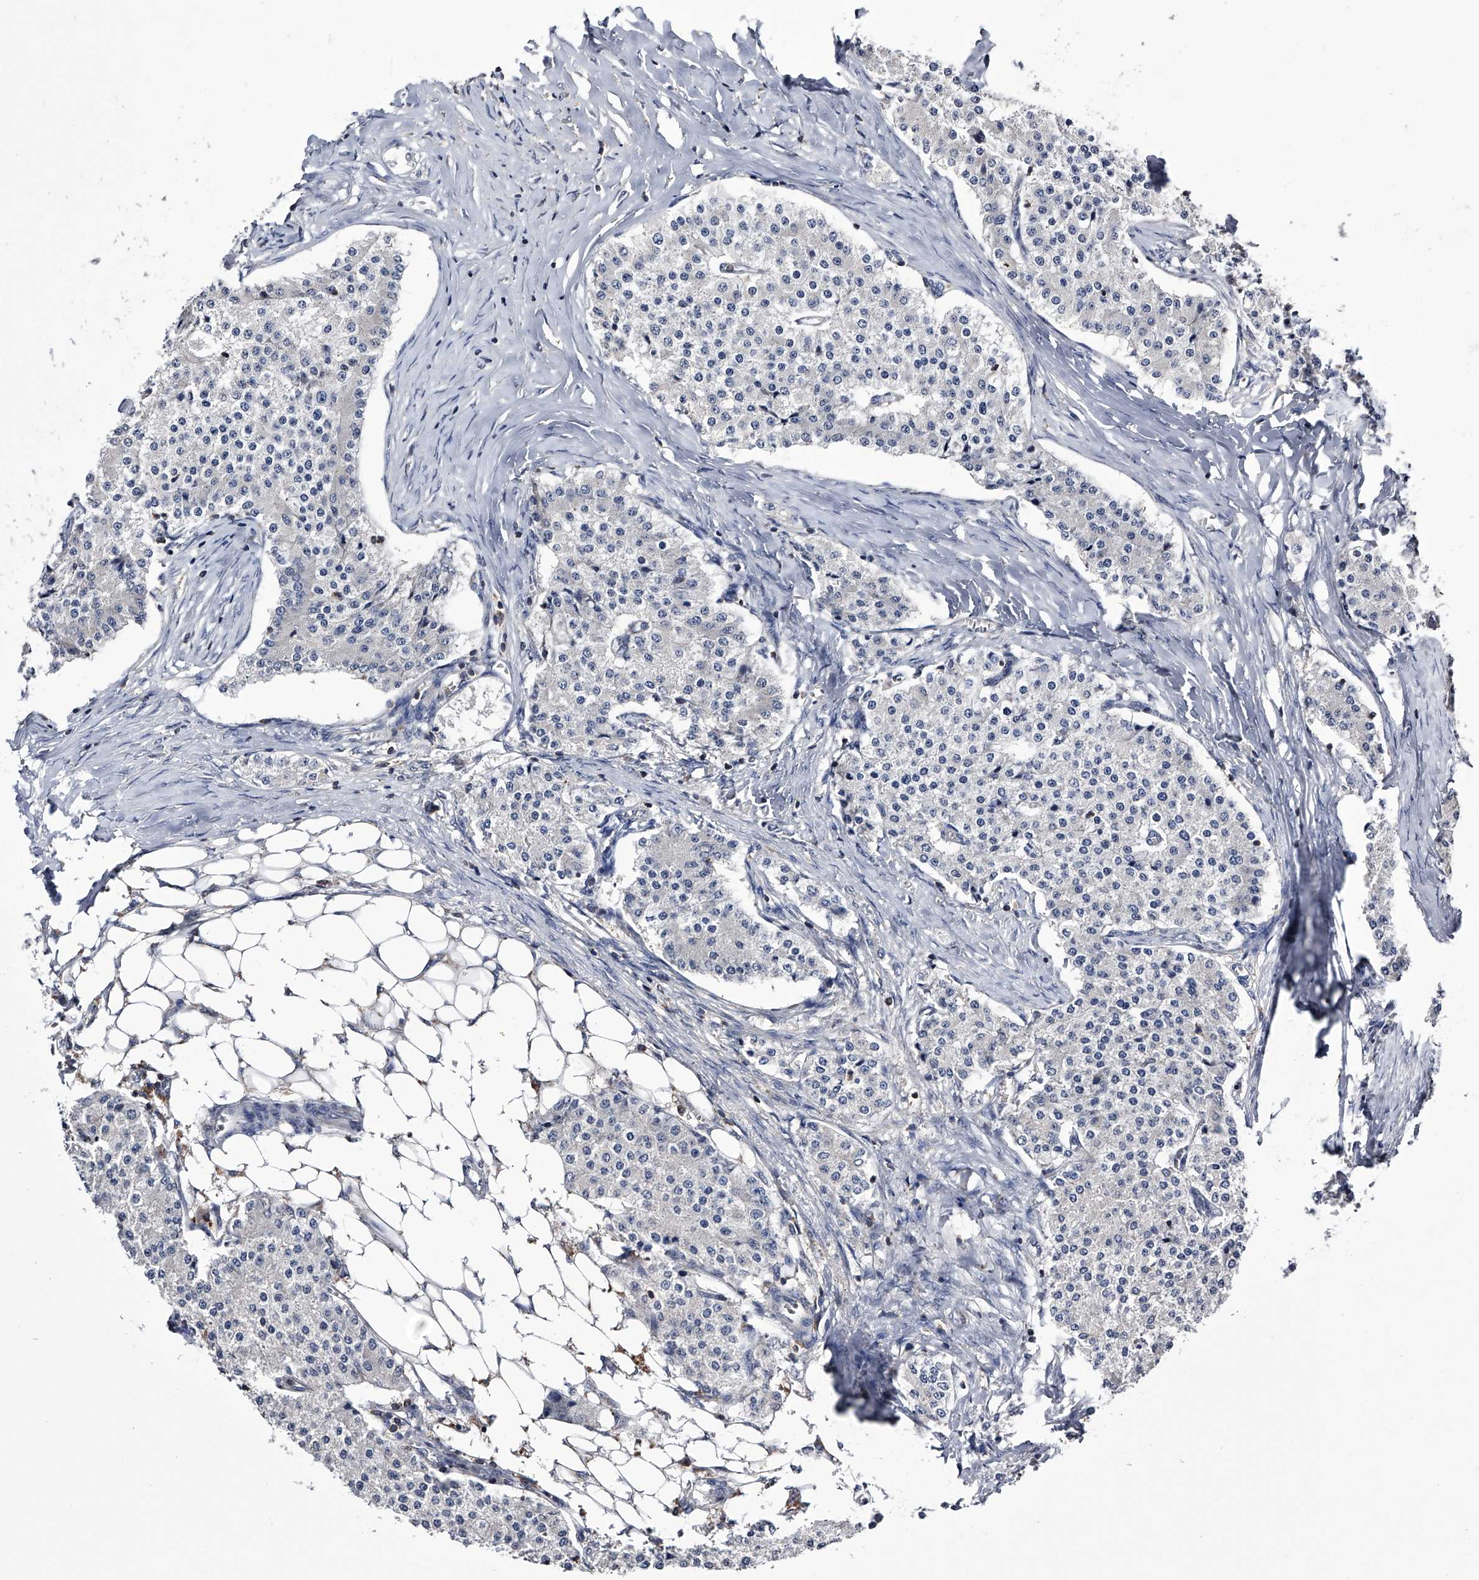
{"staining": {"intensity": "negative", "quantity": "none", "location": "none"}, "tissue": "carcinoid", "cell_type": "Tumor cells", "image_type": "cancer", "snomed": [{"axis": "morphology", "description": "Carcinoid, malignant, NOS"}, {"axis": "topography", "description": "Colon"}], "caption": "DAB immunohistochemical staining of carcinoid displays no significant positivity in tumor cells. (DAB (3,3'-diaminobenzidine) IHC visualized using brightfield microscopy, high magnification).", "gene": "PAN3", "patient": {"sex": "female", "age": 52}}